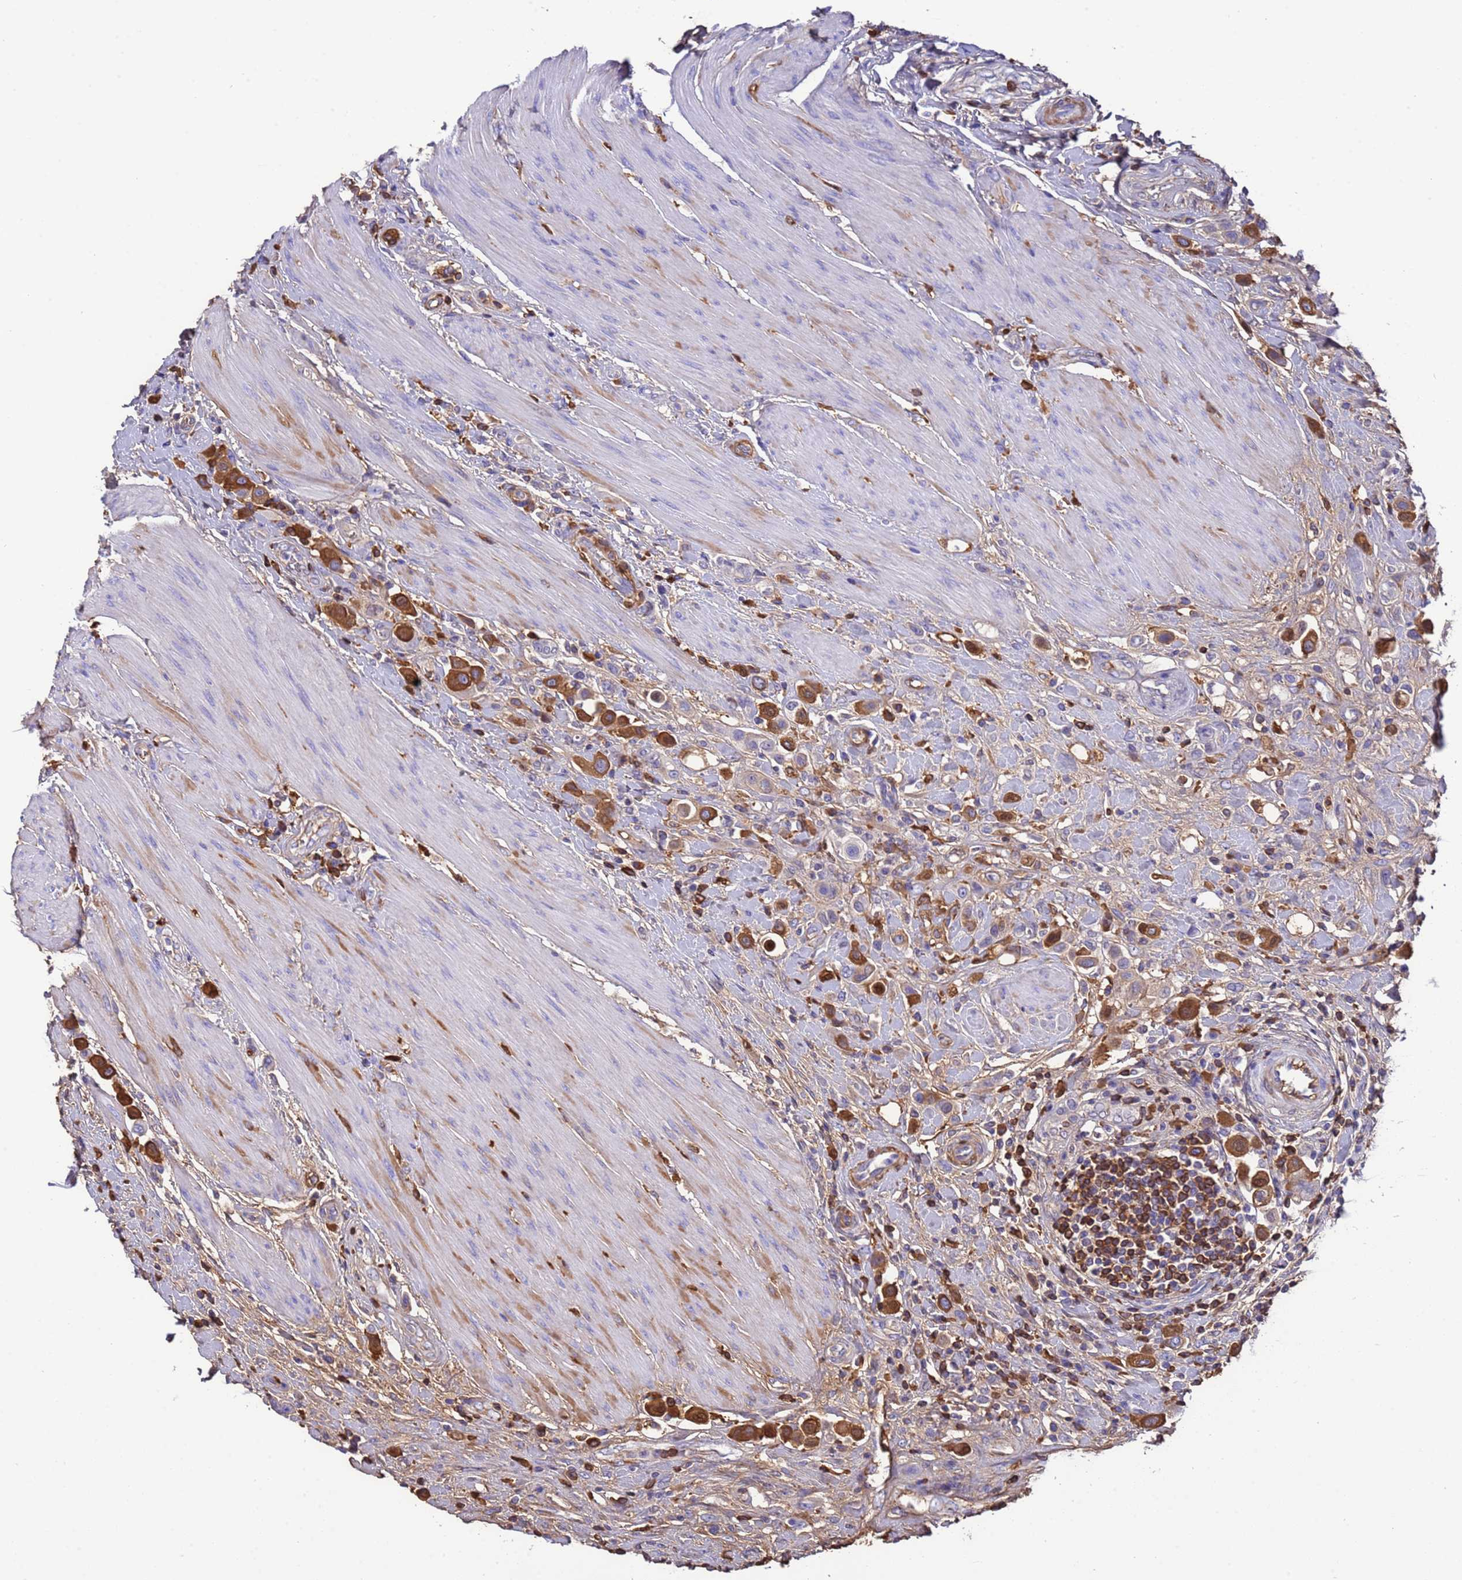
{"staining": {"intensity": "strong", "quantity": ">75%", "location": "cytoplasmic/membranous"}, "tissue": "urothelial cancer", "cell_type": "Tumor cells", "image_type": "cancer", "snomed": [{"axis": "morphology", "description": "Urothelial carcinoma, High grade"}, {"axis": "topography", "description": "Urinary bladder"}], "caption": "High-magnification brightfield microscopy of urothelial carcinoma (high-grade) stained with DAB (brown) and counterstained with hematoxylin (blue). tumor cells exhibit strong cytoplasmic/membranous staining is identified in approximately>75% of cells. The staining was performed using DAB (3,3'-diaminobenzidine) to visualize the protein expression in brown, while the nuclei were stained in blue with hematoxylin (Magnification: 20x).", "gene": "H1-7", "patient": {"sex": "male", "age": 50}}